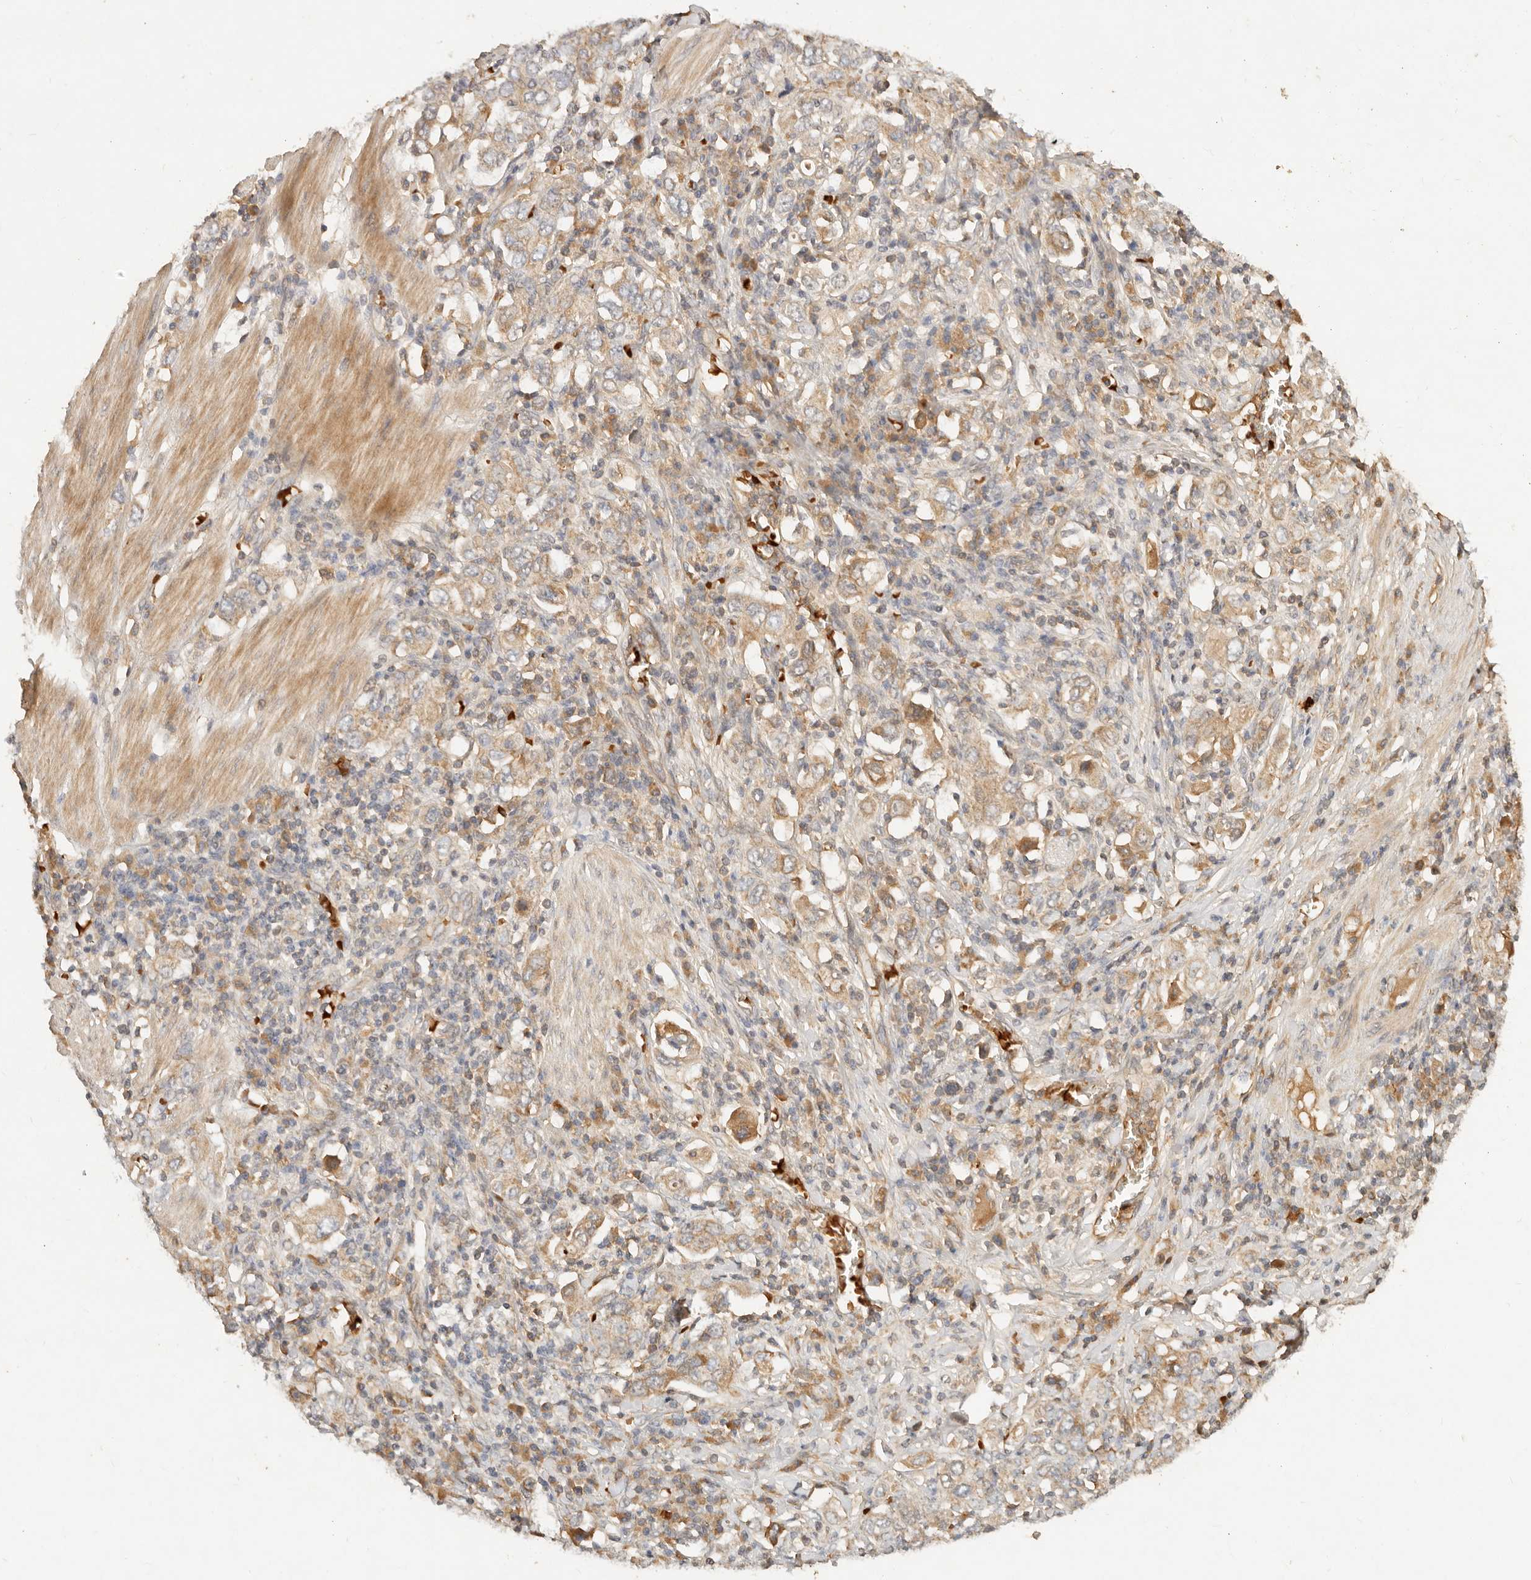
{"staining": {"intensity": "moderate", "quantity": "25%-75%", "location": "cytoplasmic/membranous"}, "tissue": "stomach cancer", "cell_type": "Tumor cells", "image_type": "cancer", "snomed": [{"axis": "morphology", "description": "Adenocarcinoma, NOS"}, {"axis": "topography", "description": "Stomach, upper"}], "caption": "This image shows IHC staining of stomach cancer (adenocarcinoma), with medium moderate cytoplasmic/membranous staining in about 25%-75% of tumor cells.", "gene": "FREM2", "patient": {"sex": "male", "age": 62}}